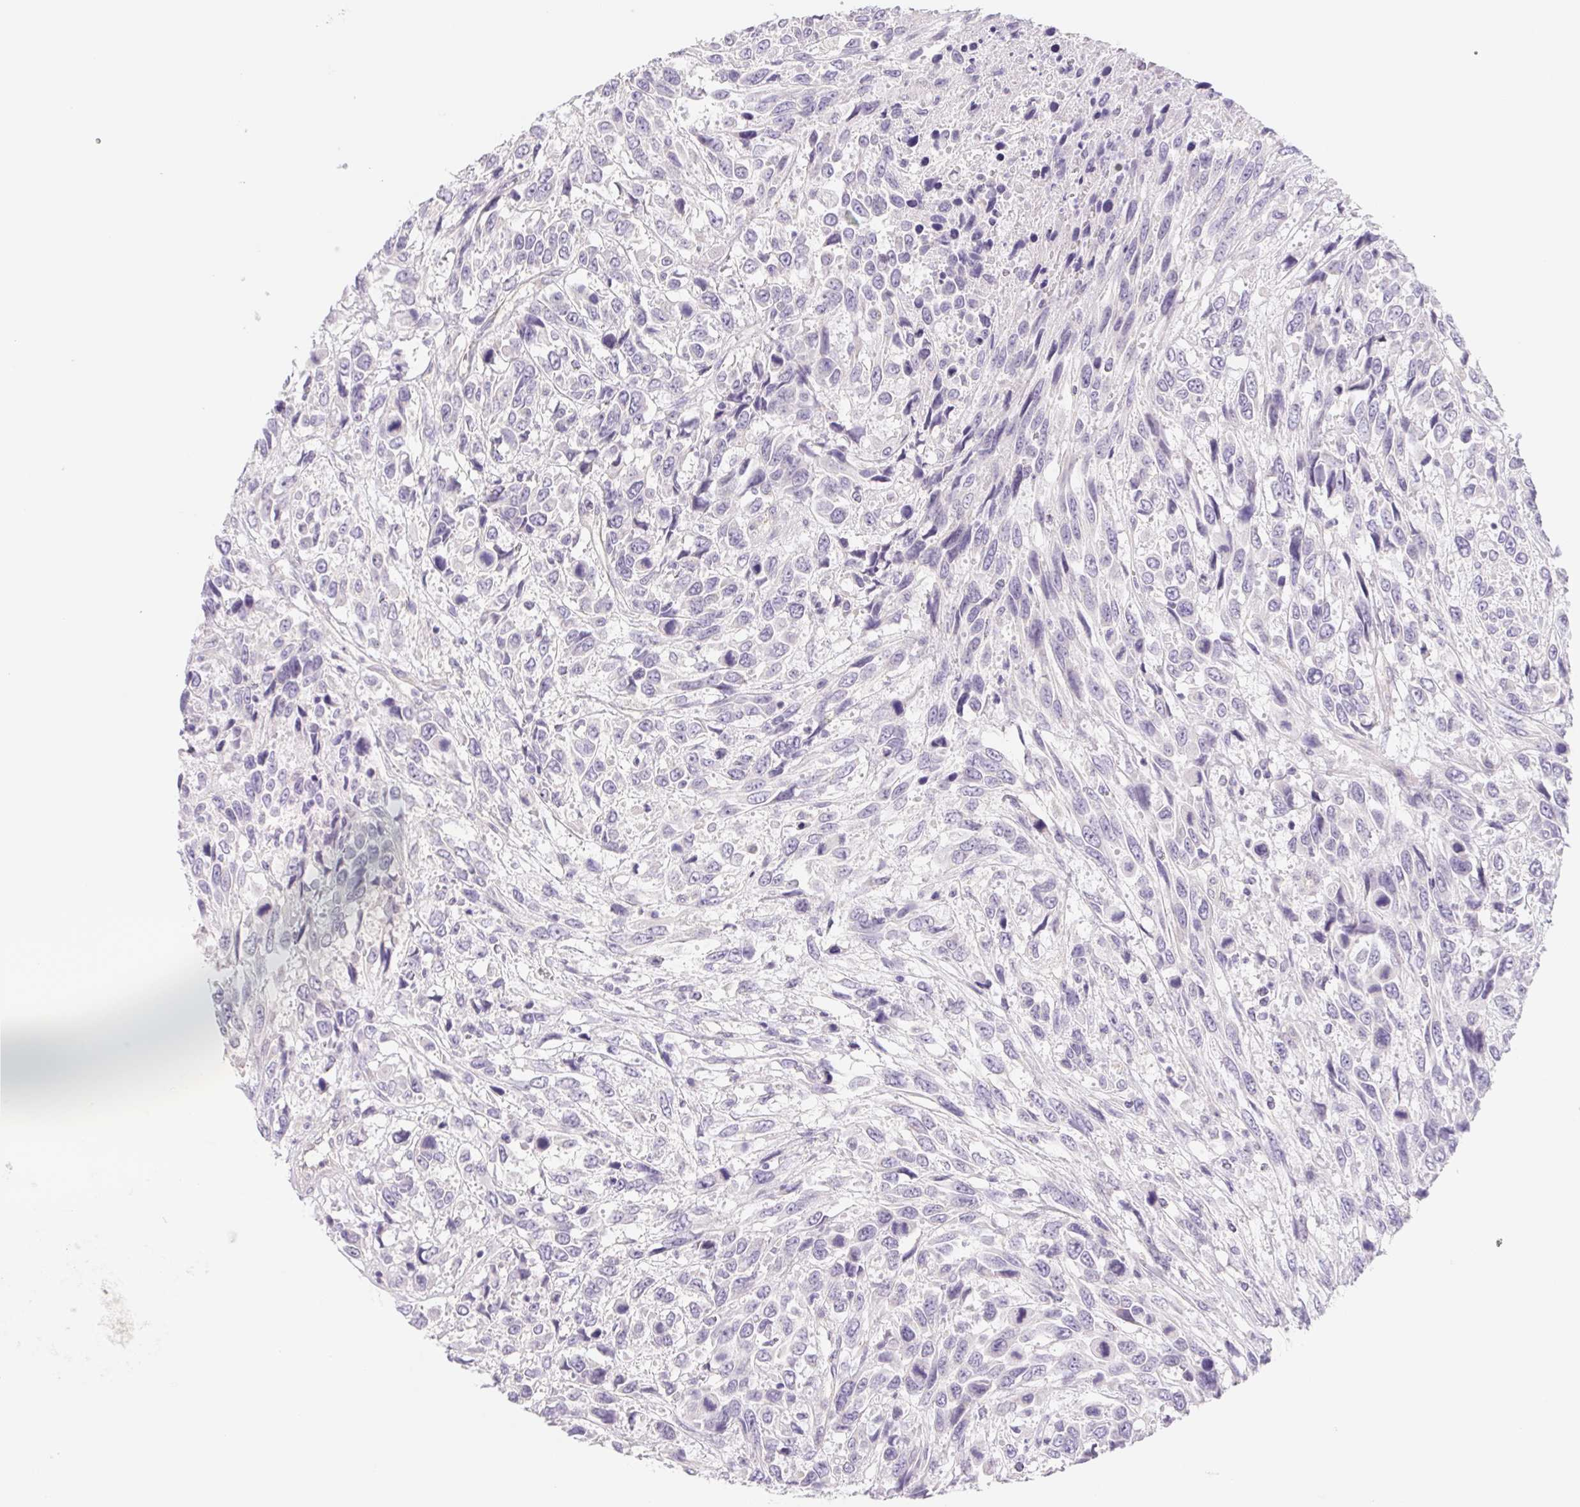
{"staining": {"intensity": "negative", "quantity": "none", "location": "none"}, "tissue": "urothelial cancer", "cell_type": "Tumor cells", "image_type": "cancer", "snomed": [{"axis": "morphology", "description": "Urothelial carcinoma, High grade"}, {"axis": "topography", "description": "Urinary bladder"}], "caption": "A high-resolution histopathology image shows IHC staining of urothelial cancer, which shows no significant expression in tumor cells.", "gene": "CTNND2", "patient": {"sex": "female", "age": 70}}